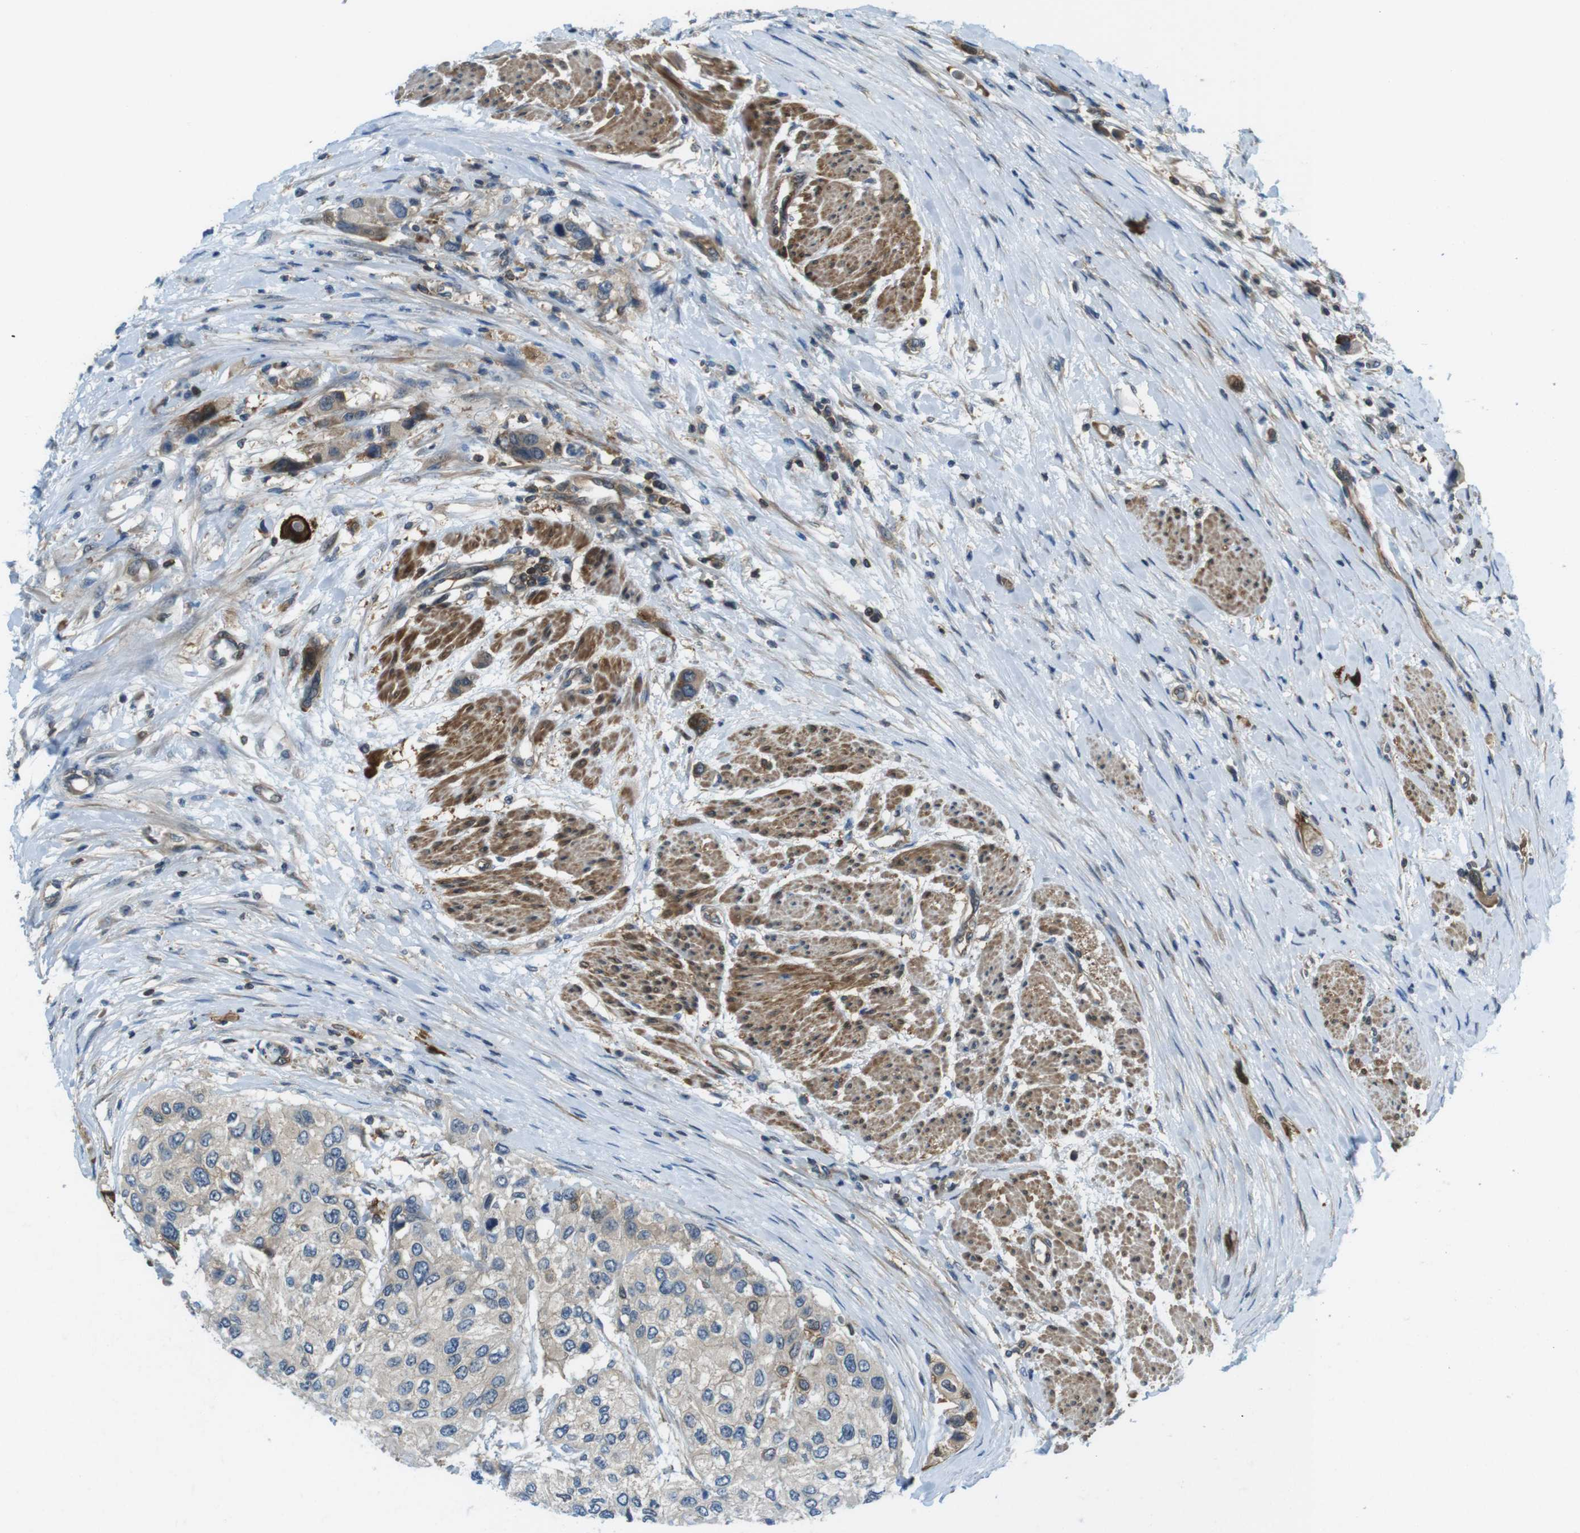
{"staining": {"intensity": "moderate", "quantity": "<25%", "location": "cytoplasmic/membranous"}, "tissue": "urothelial cancer", "cell_type": "Tumor cells", "image_type": "cancer", "snomed": [{"axis": "morphology", "description": "Urothelial carcinoma, High grade"}, {"axis": "topography", "description": "Urinary bladder"}], "caption": "High-grade urothelial carcinoma was stained to show a protein in brown. There is low levels of moderate cytoplasmic/membranous positivity in approximately <25% of tumor cells.", "gene": "TES", "patient": {"sex": "female", "age": 56}}